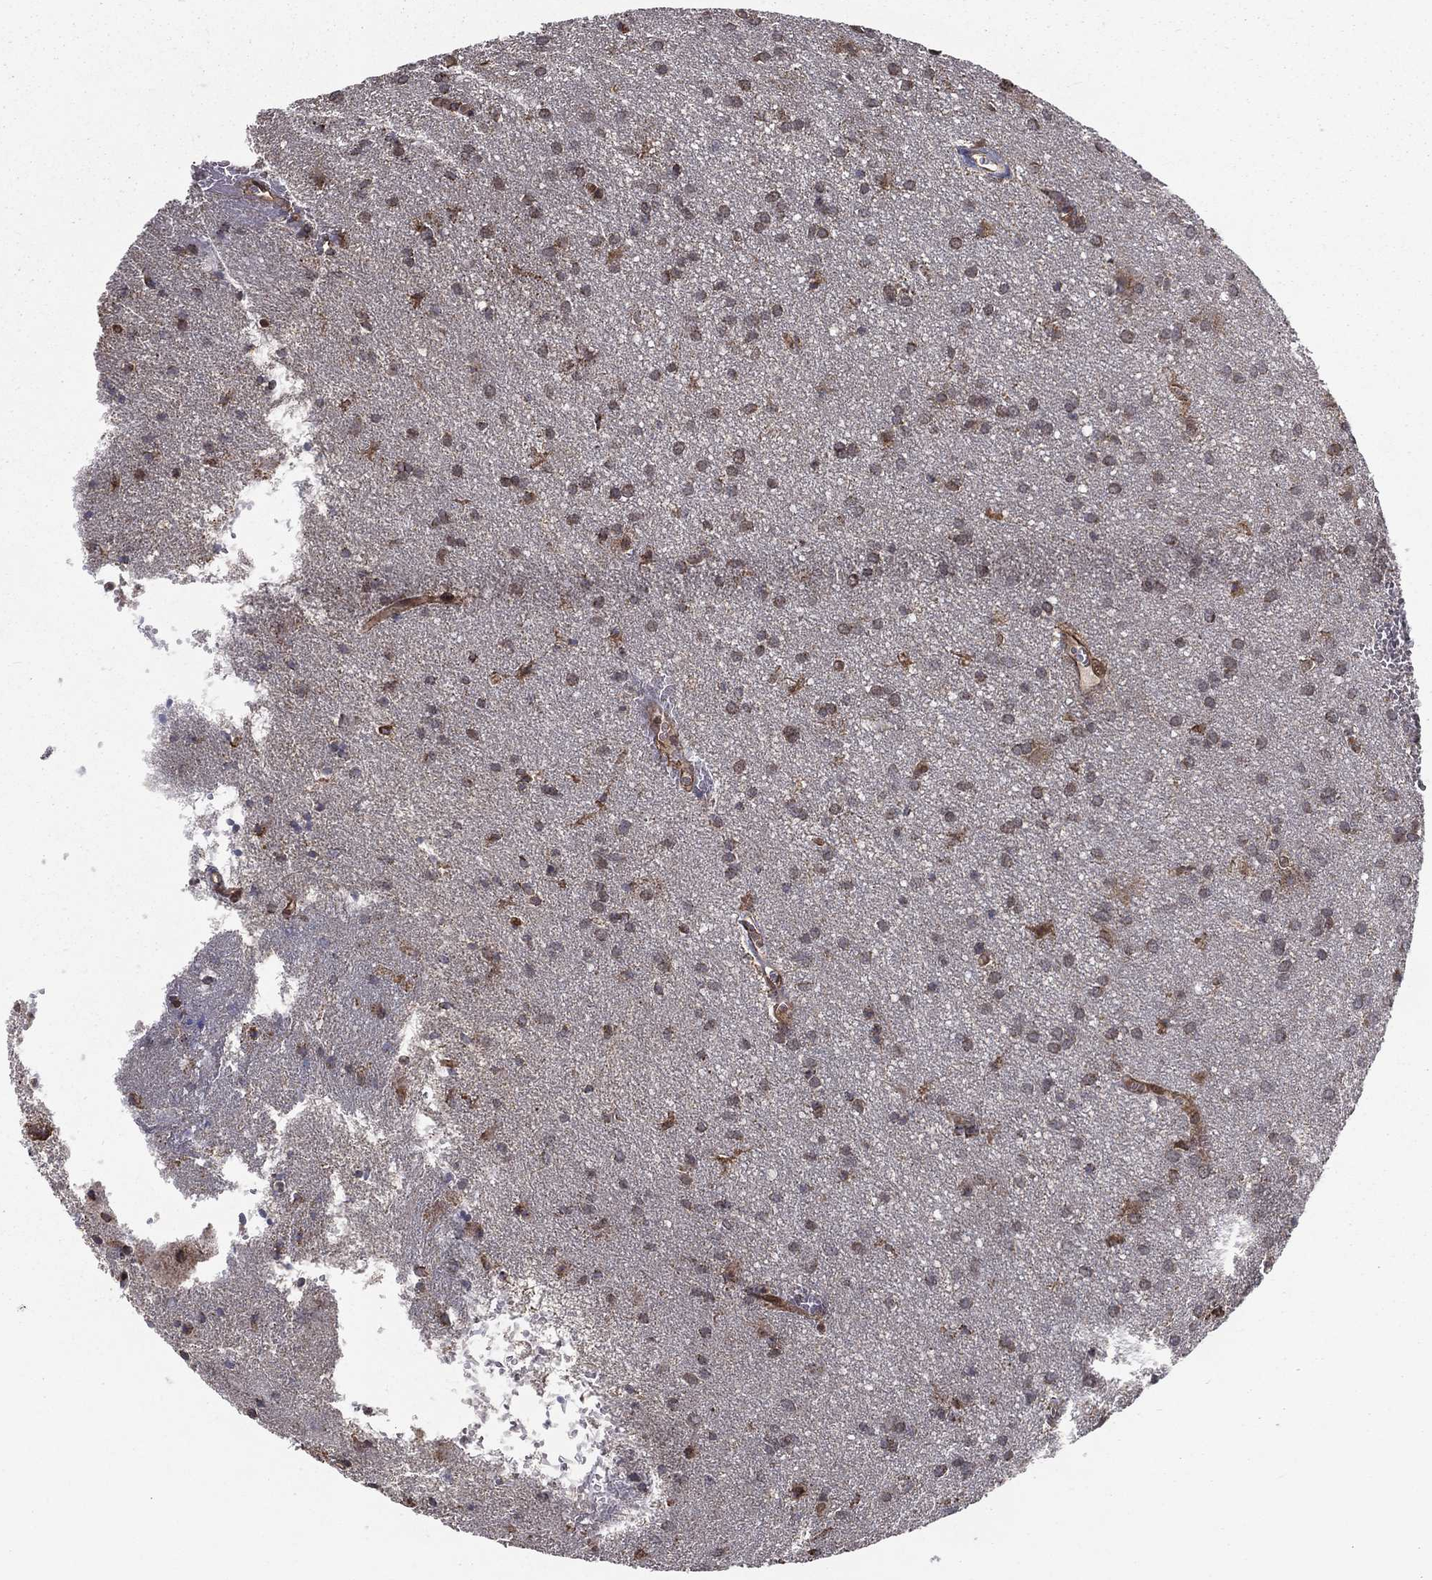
{"staining": {"intensity": "weak", "quantity": "<25%", "location": "cytoplasmic/membranous"}, "tissue": "glioma", "cell_type": "Tumor cells", "image_type": "cancer", "snomed": [{"axis": "morphology", "description": "Glioma, malignant, Low grade"}, {"axis": "topography", "description": "Brain"}], "caption": "A micrograph of glioma stained for a protein demonstrates no brown staining in tumor cells. Brightfield microscopy of immunohistochemistry stained with DAB (3,3'-diaminobenzidine) (brown) and hematoxylin (blue), captured at high magnification.", "gene": "RIGI", "patient": {"sex": "male", "age": 58}}